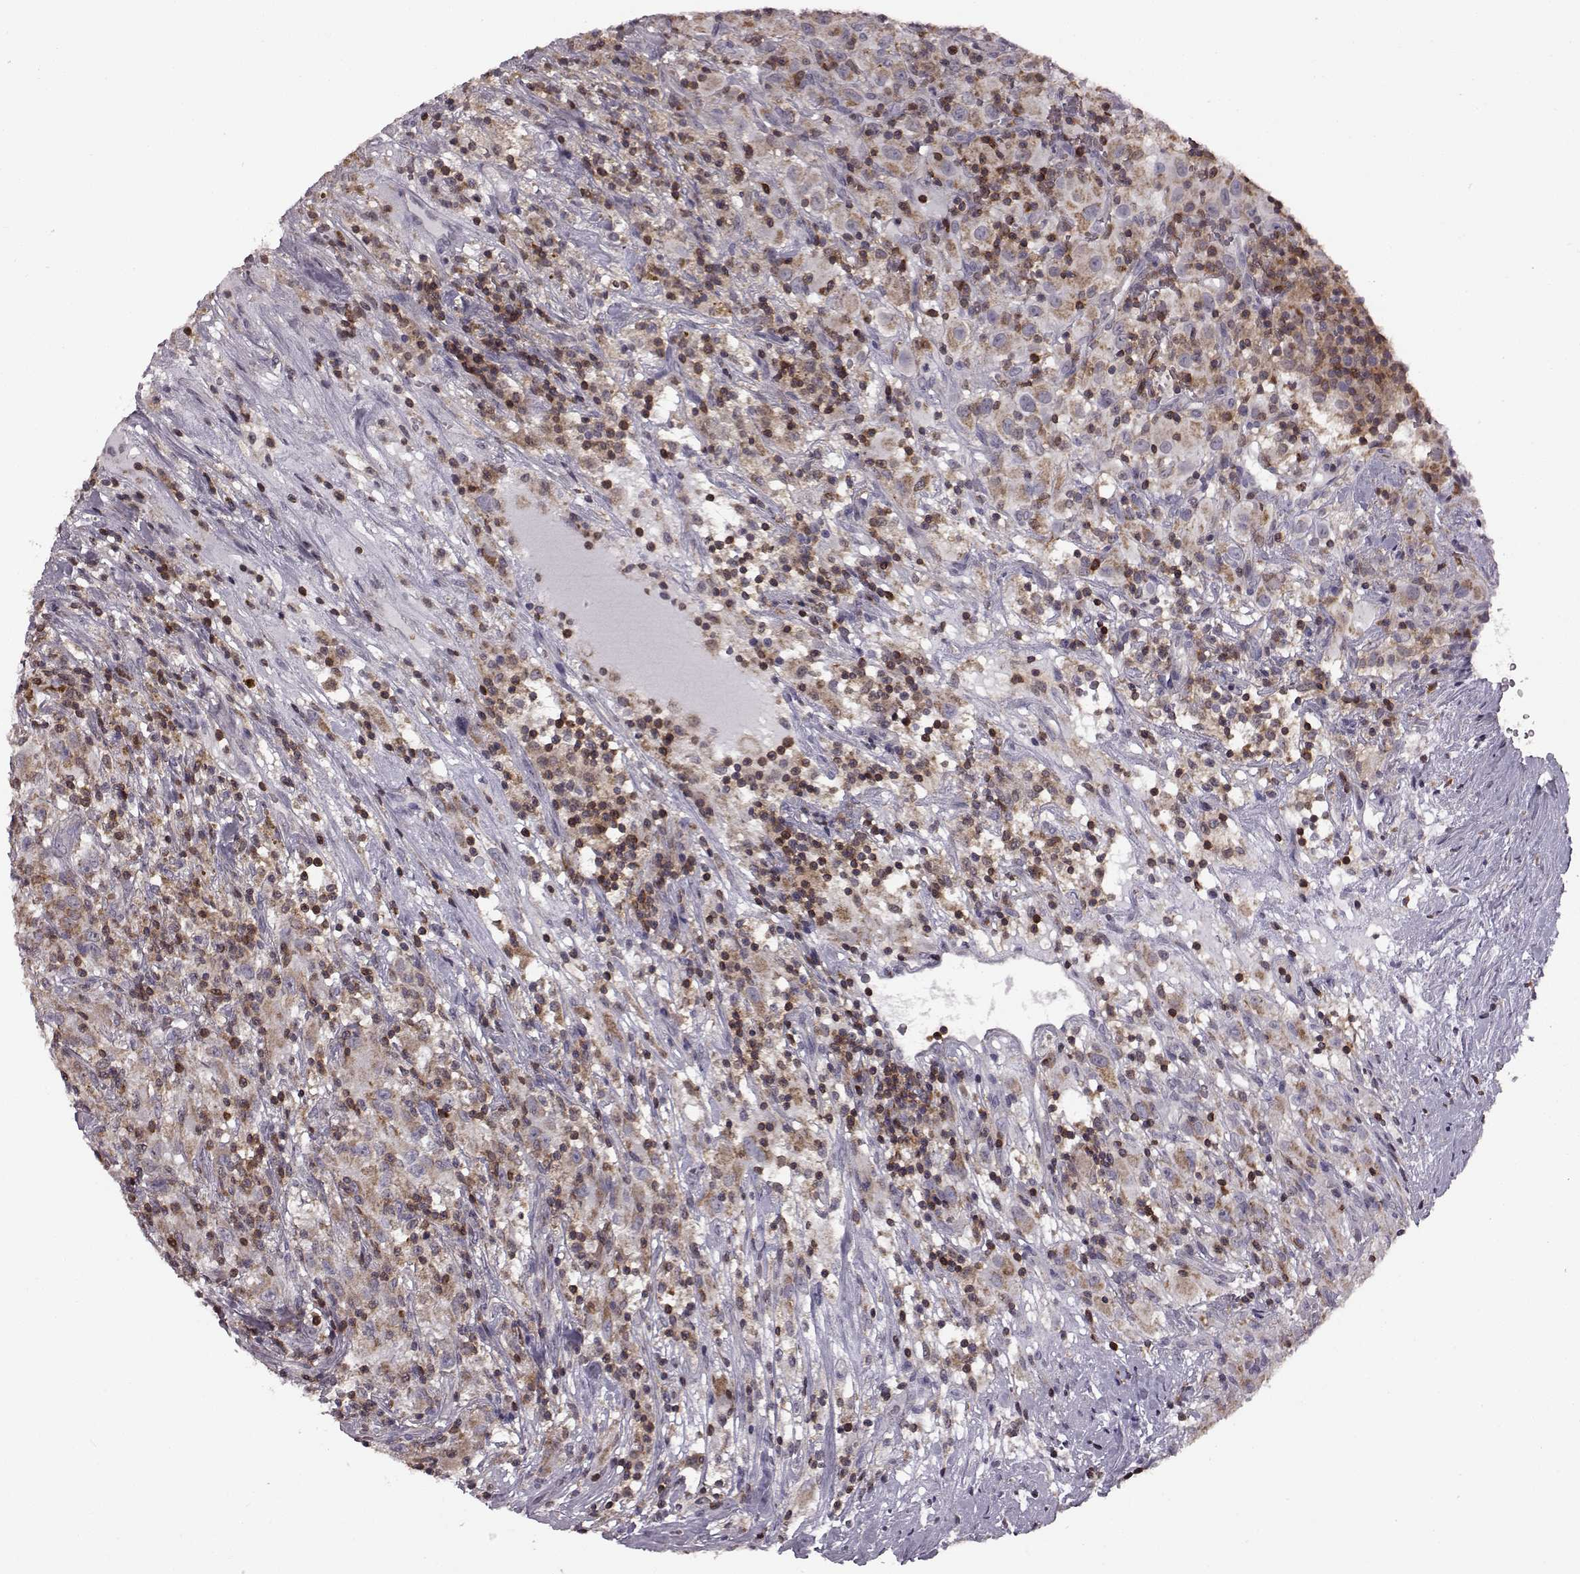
{"staining": {"intensity": "moderate", "quantity": ">75%", "location": "cytoplasmic/membranous"}, "tissue": "renal cancer", "cell_type": "Tumor cells", "image_type": "cancer", "snomed": [{"axis": "morphology", "description": "Adenocarcinoma, NOS"}, {"axis": "topography", "description": "Kidney"}], "caption": "This image demonstrates immunohistochemistry (IHC) staining of renal cancer, with medium moderate cytoplasmic/membranous staining in about >75% of tumor cells.", "gene": "DOK2", "patient": {"sex": "female", "age": 67}}